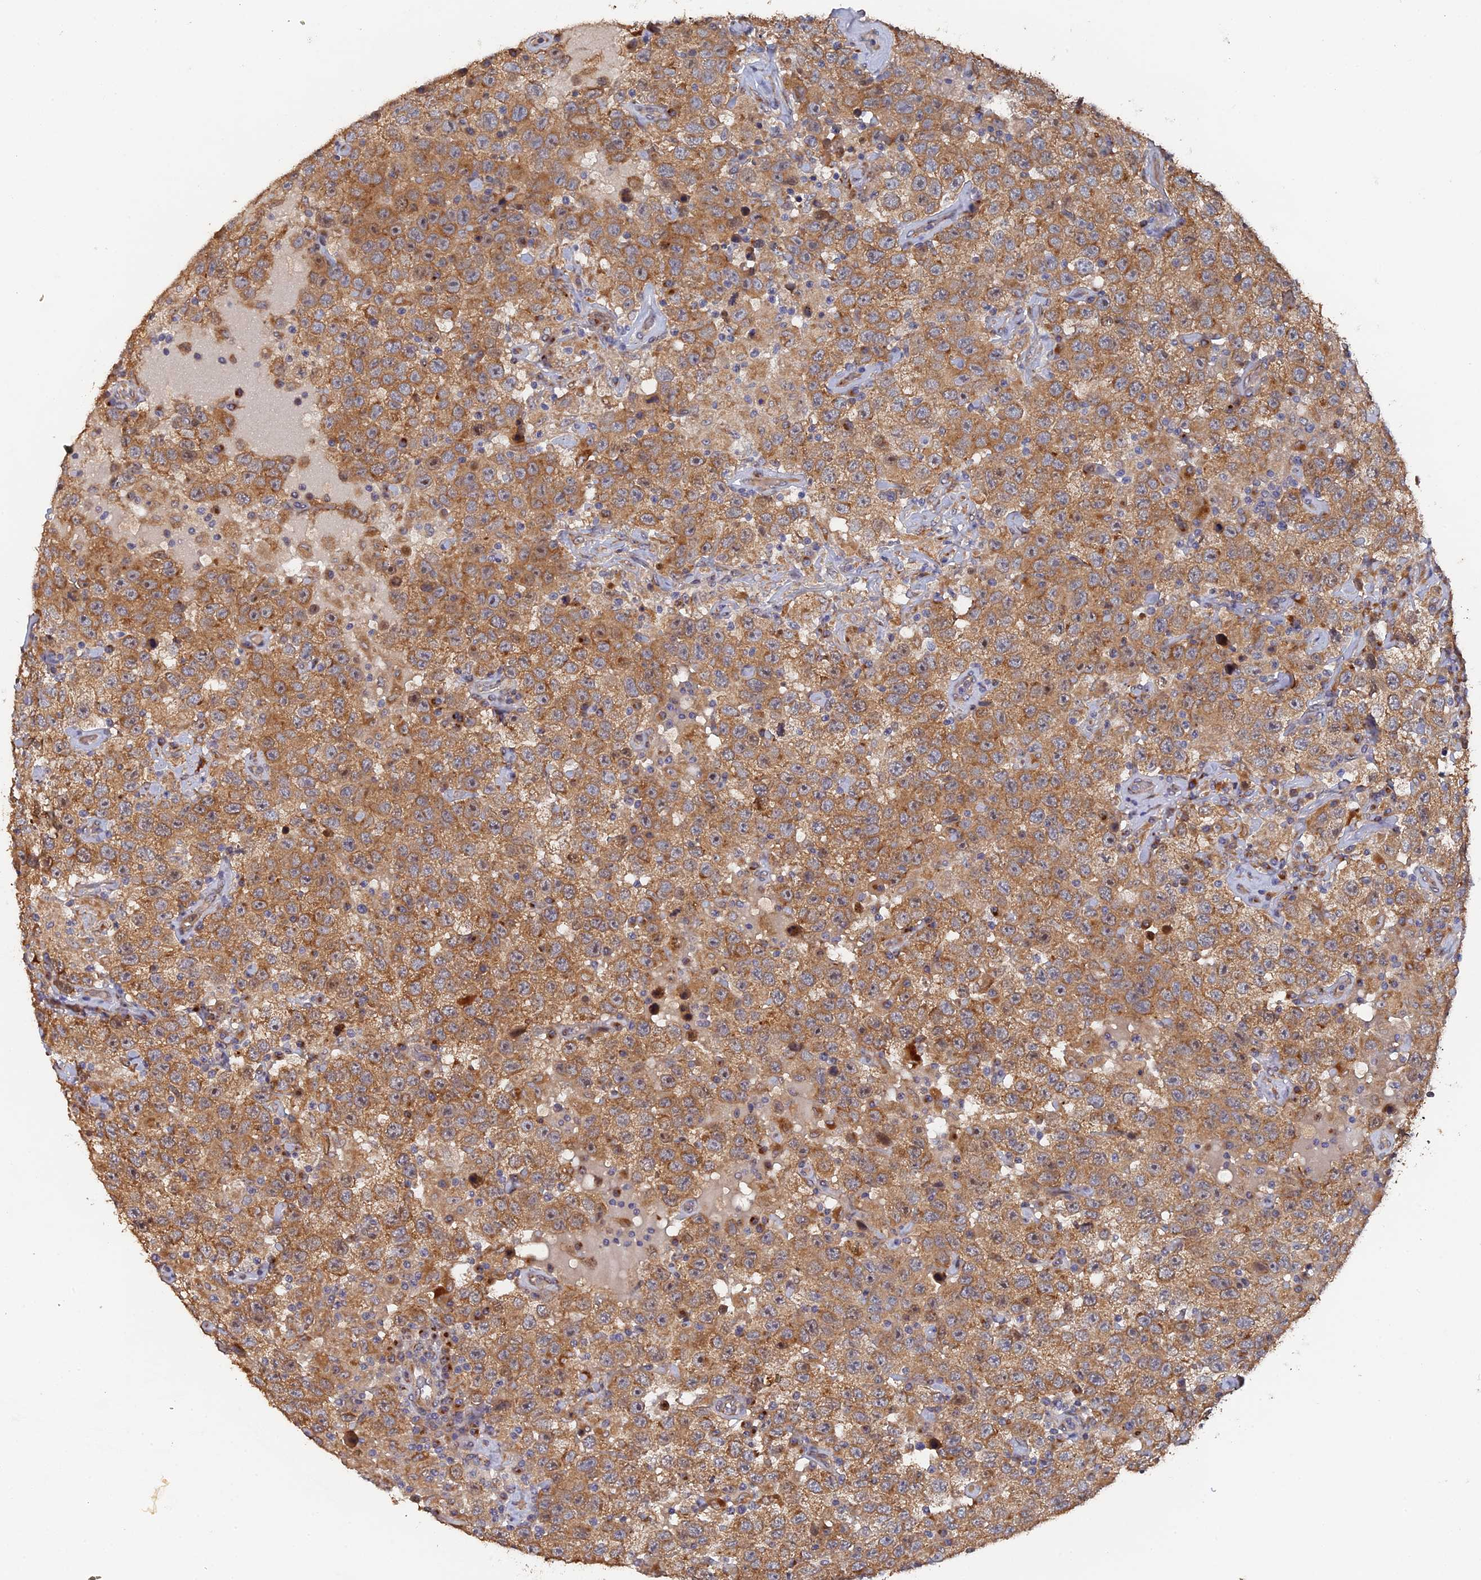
{"staining": {"intensity": "moderate", "quantity": ">75%", "location": "cytoplasmic/membranous"}, "tissue": "testis cancer", "cell_type": "Tumor cells", "image_type": "cancer", "snomed": [{"axis": "morphology", "description": "Seminoma, NOS"}, {"axis": "topography", "description": "Testis"}], "caption": "High-magnification brightfield microscopy of testis cancer stained with DAB (brown) and counterstained with hematoxylin (blue). tumor cells exhibit moderate cytoplasmic/membranous staining is present in approximately>75% of cells.", "gene": "VPS37C", "patient": {"sex": "male", "age": 41}}